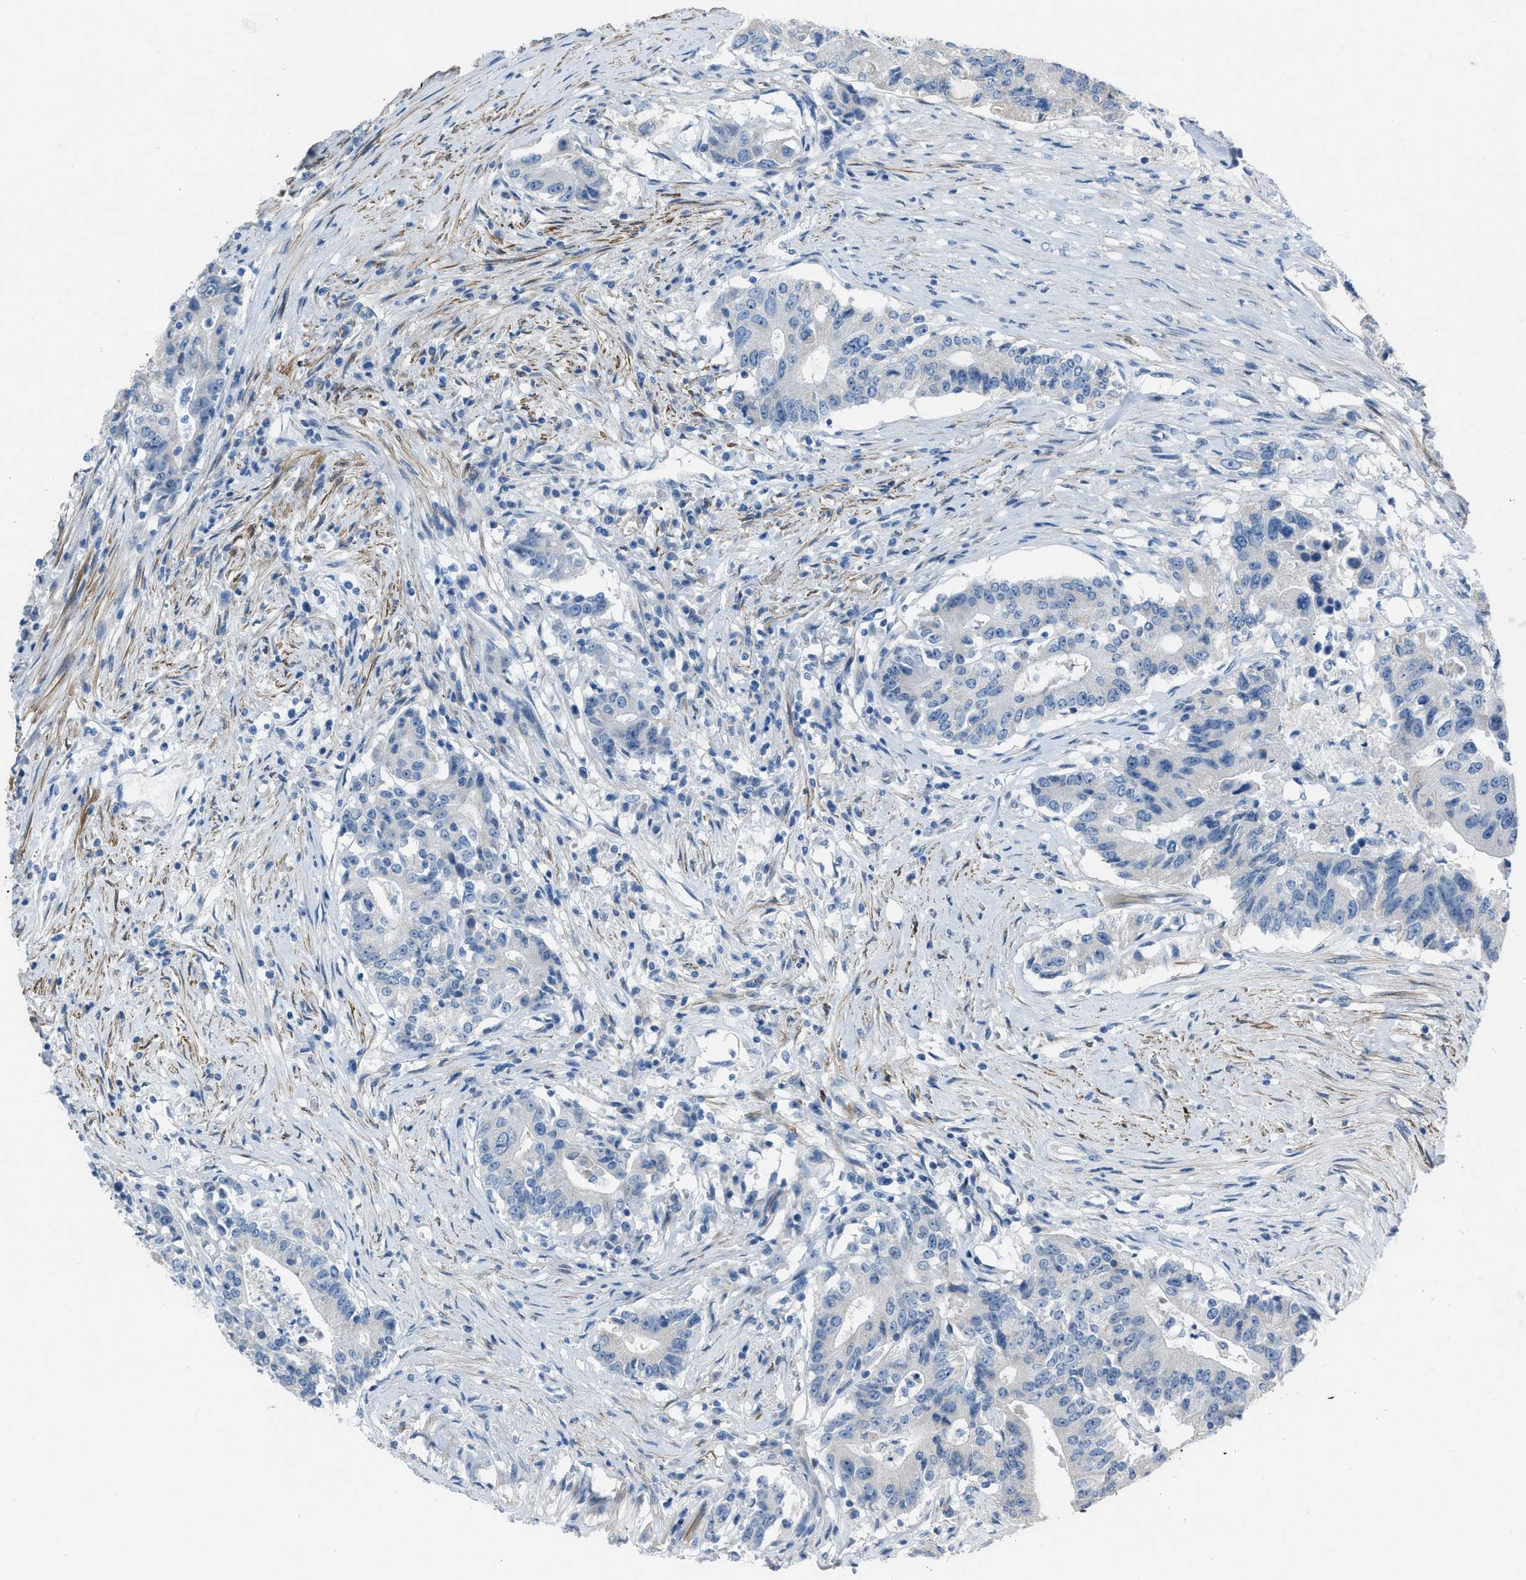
{"staining": {"intensity": "negative", "quantity": "none", "location": "none"}, "tissue": "colorectal cancer", "cell_type": "Tumor cells", "image_type": "cancer", "snomed": [{"axis": "morphology", "description": "Adenocarcinoma, NOS"}, {"axis": "topography", "description": "Colon"}], "caption": "This is a micrograph of IHC staining of colorectal cancer, which shows no expression in tumor cells. The staining is performed using DAB brown chromogen with nuclei counter-stained in using hematoxylin.", "gene": "SPATC1L", "patient": {"sex": "female", "age": 77}}